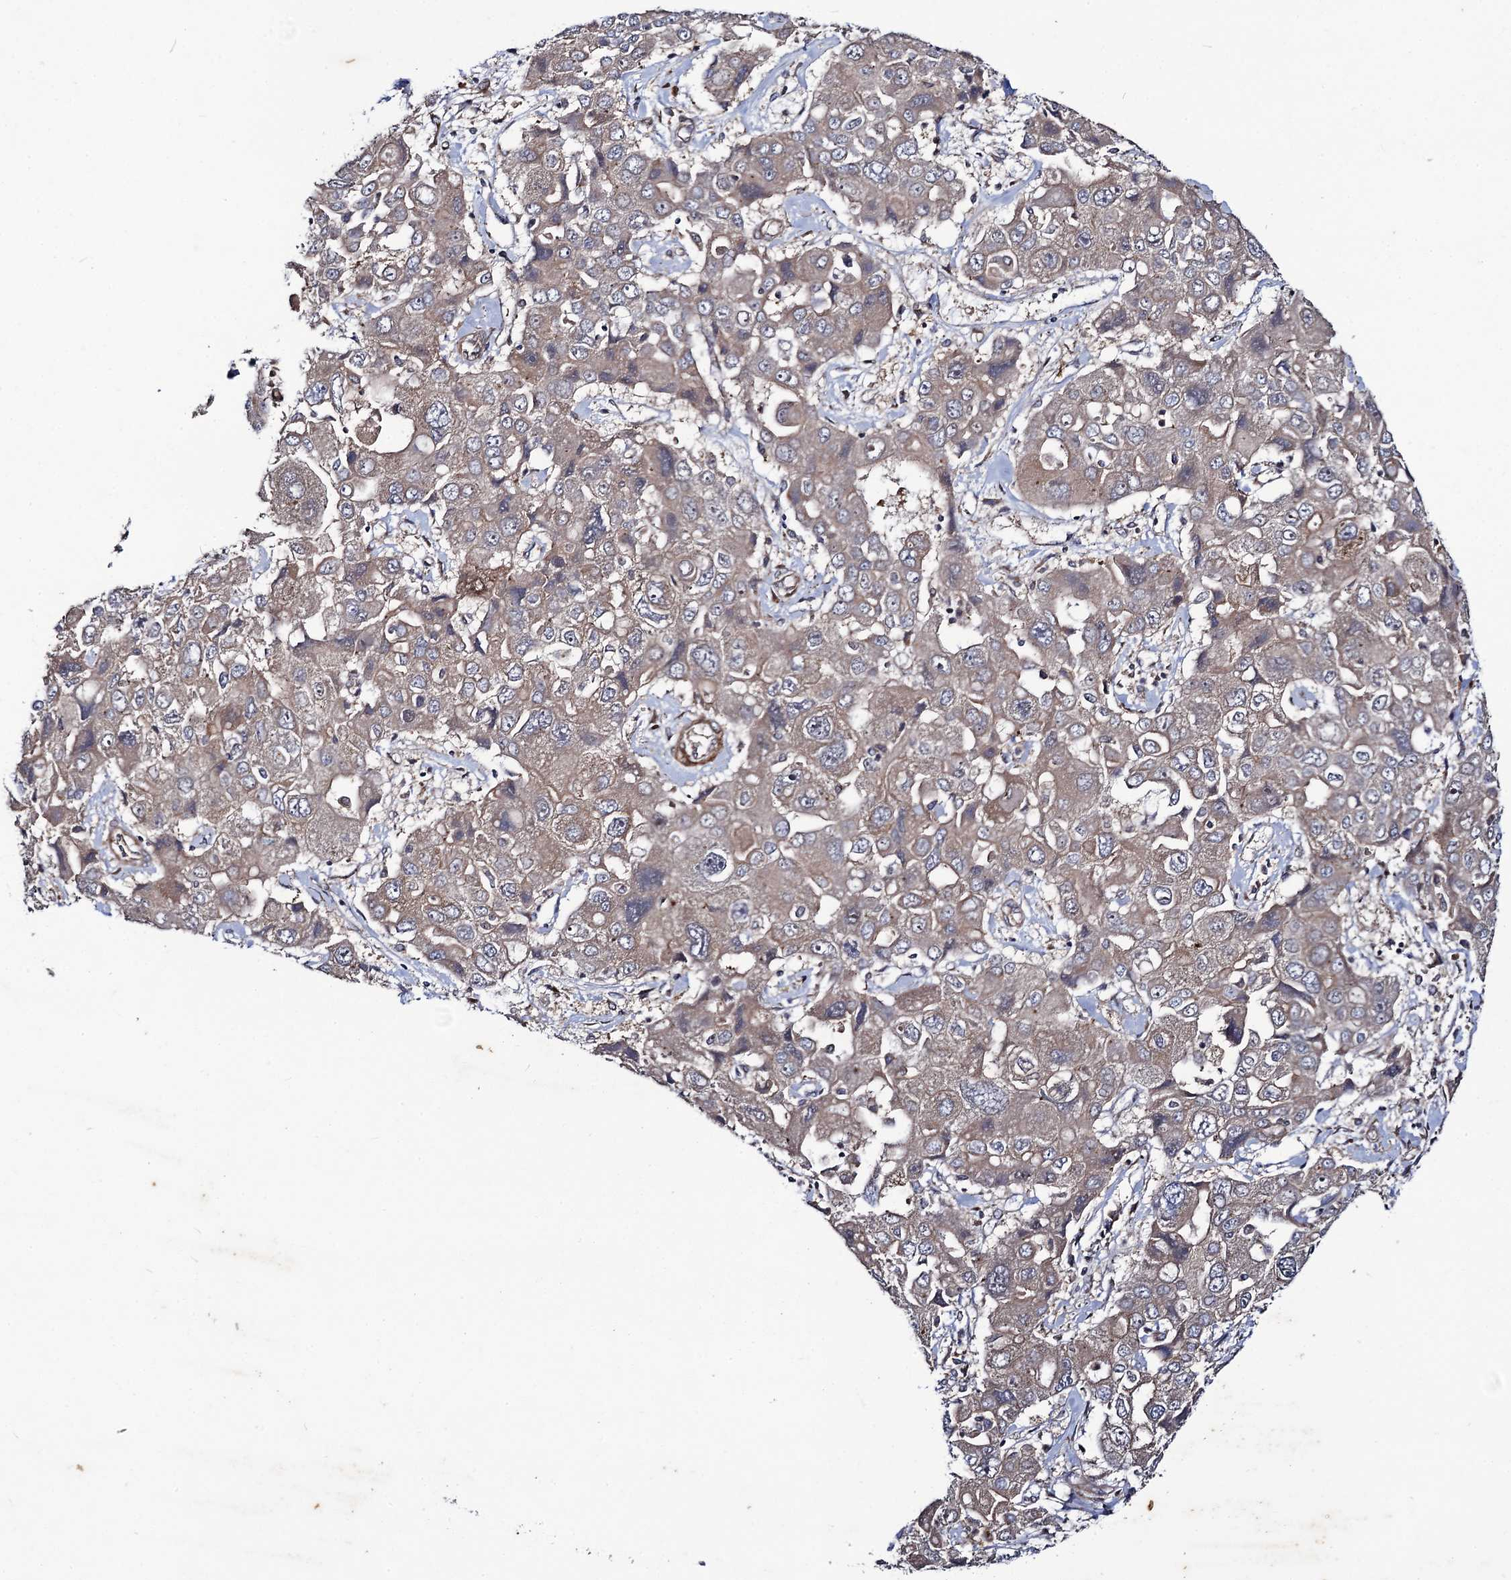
{"staining": {"intensity": "weak", "quantity": ">75%", "location": "cytoplasmic/membranous"}, "tissue": "liver cancer", "cell_type": "Tumor cells", "image_type": "cancer", "snomed": [{"axis": "morphology", "description": "Cholangiocarcinoma"}, {"axis": "topography", "description": "Liver"}], "caption": "Liver cancer (cholangiocarcinoma) was stained to show a protein in brown. There is low levels of weak cytoplasmic/membranous expression in about >75% of tumor cells.", "gene": "DYDC1", "patient": {"sex": "male", "age": 67}}